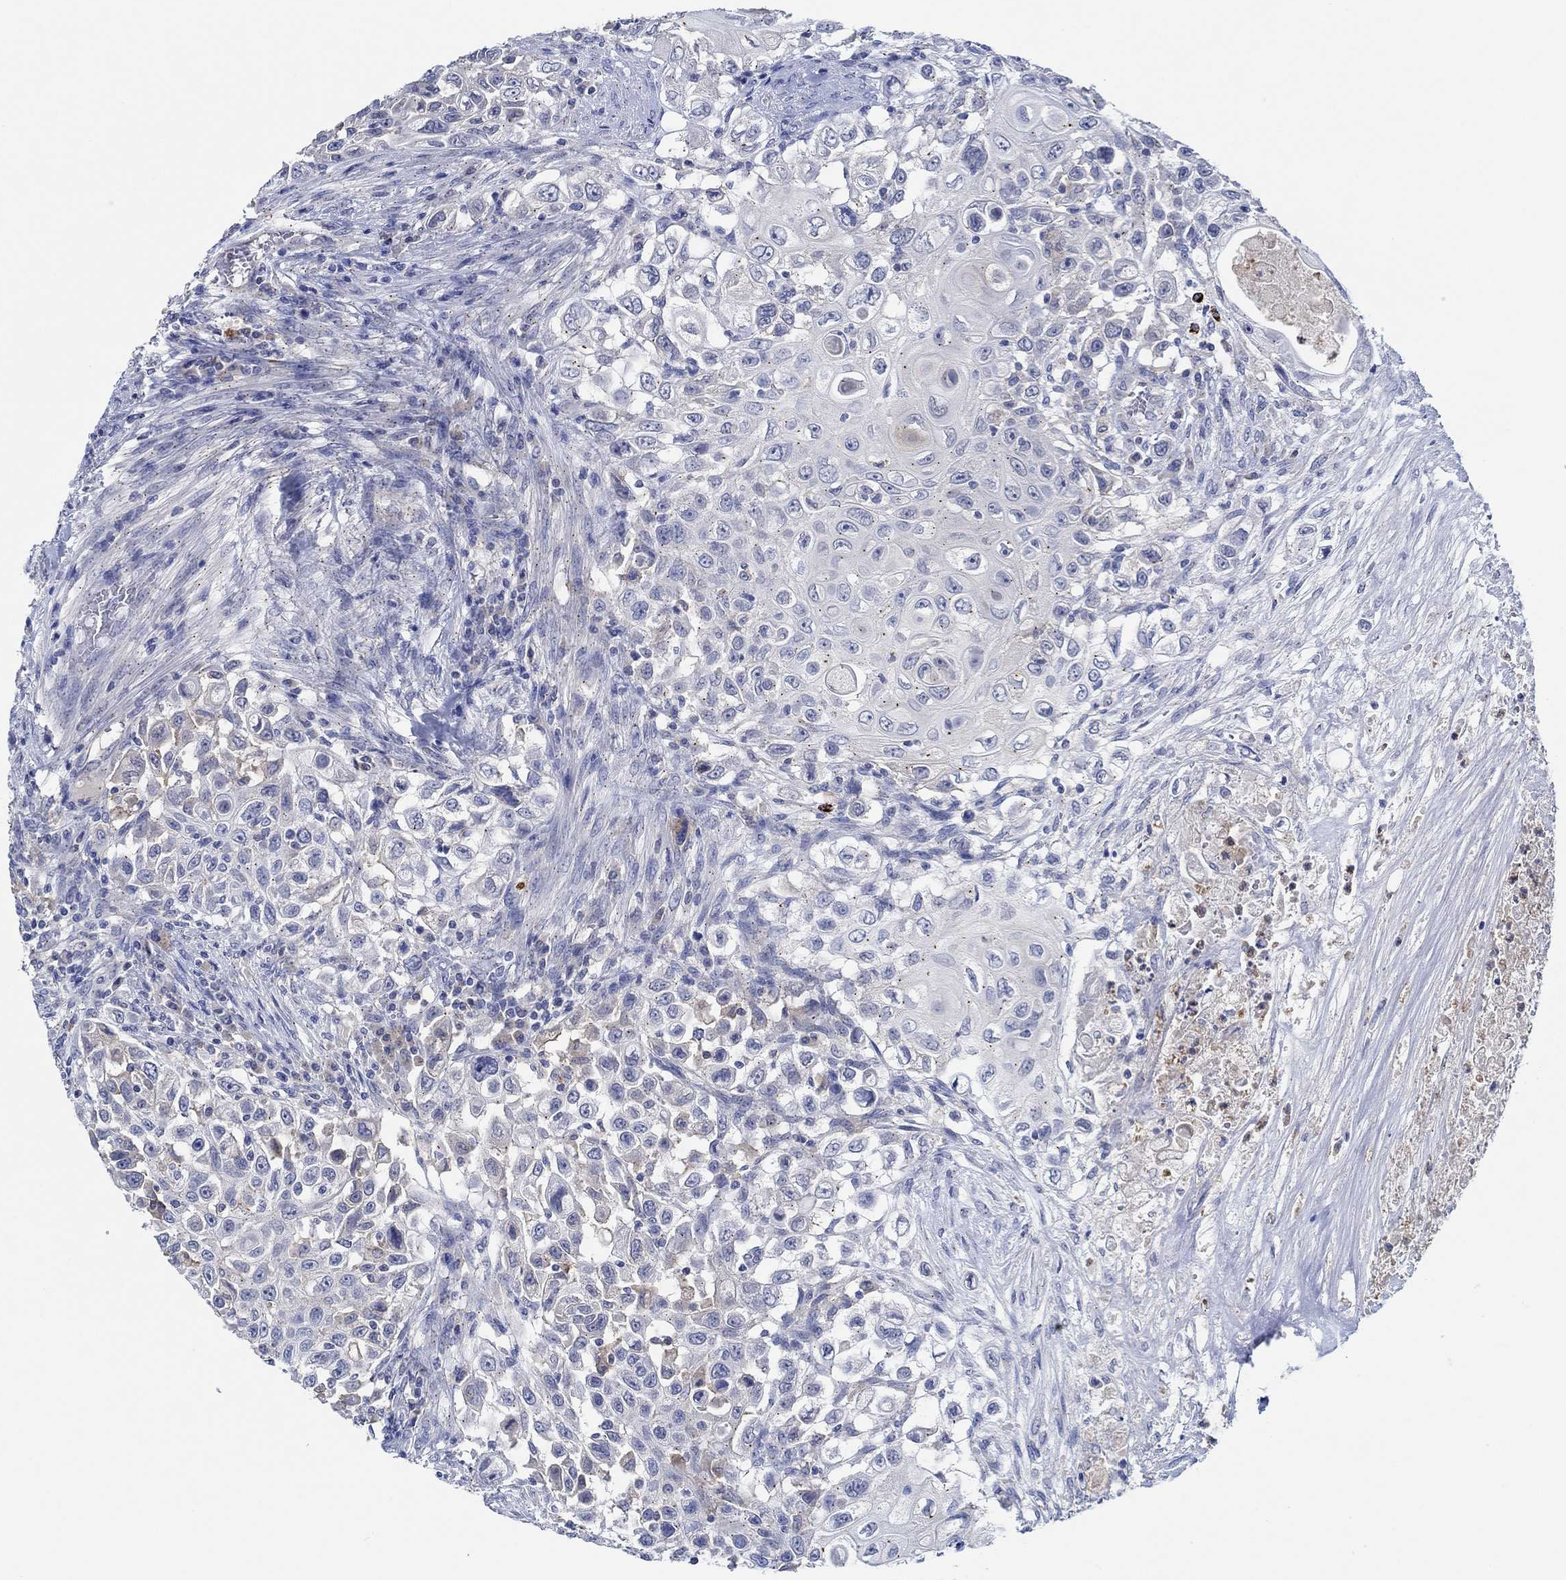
{"staining": {"intensity": "negative", "quantity": "none", "location": "none"}, "tissue": "urothelial cancer", "cell_type": "Tumor cells", "image_type": "cancer", "snomed": [{"axis": "morphology", "description": "Urothelial carcinoma, High grade"}, {"axis": "topography", "description": "Urinary bladder"}], "caption": "Tumor cells are negative for brown protein staining in urothelial carcinoma (high-grade). The staining was performed using DAB to visualize the protein expression in brown, while the nuclei were stained in blue with hematoxylin (Magnification: 20x).", "gene": "CPM", "patient": {"sex": "female", "age": 56}}